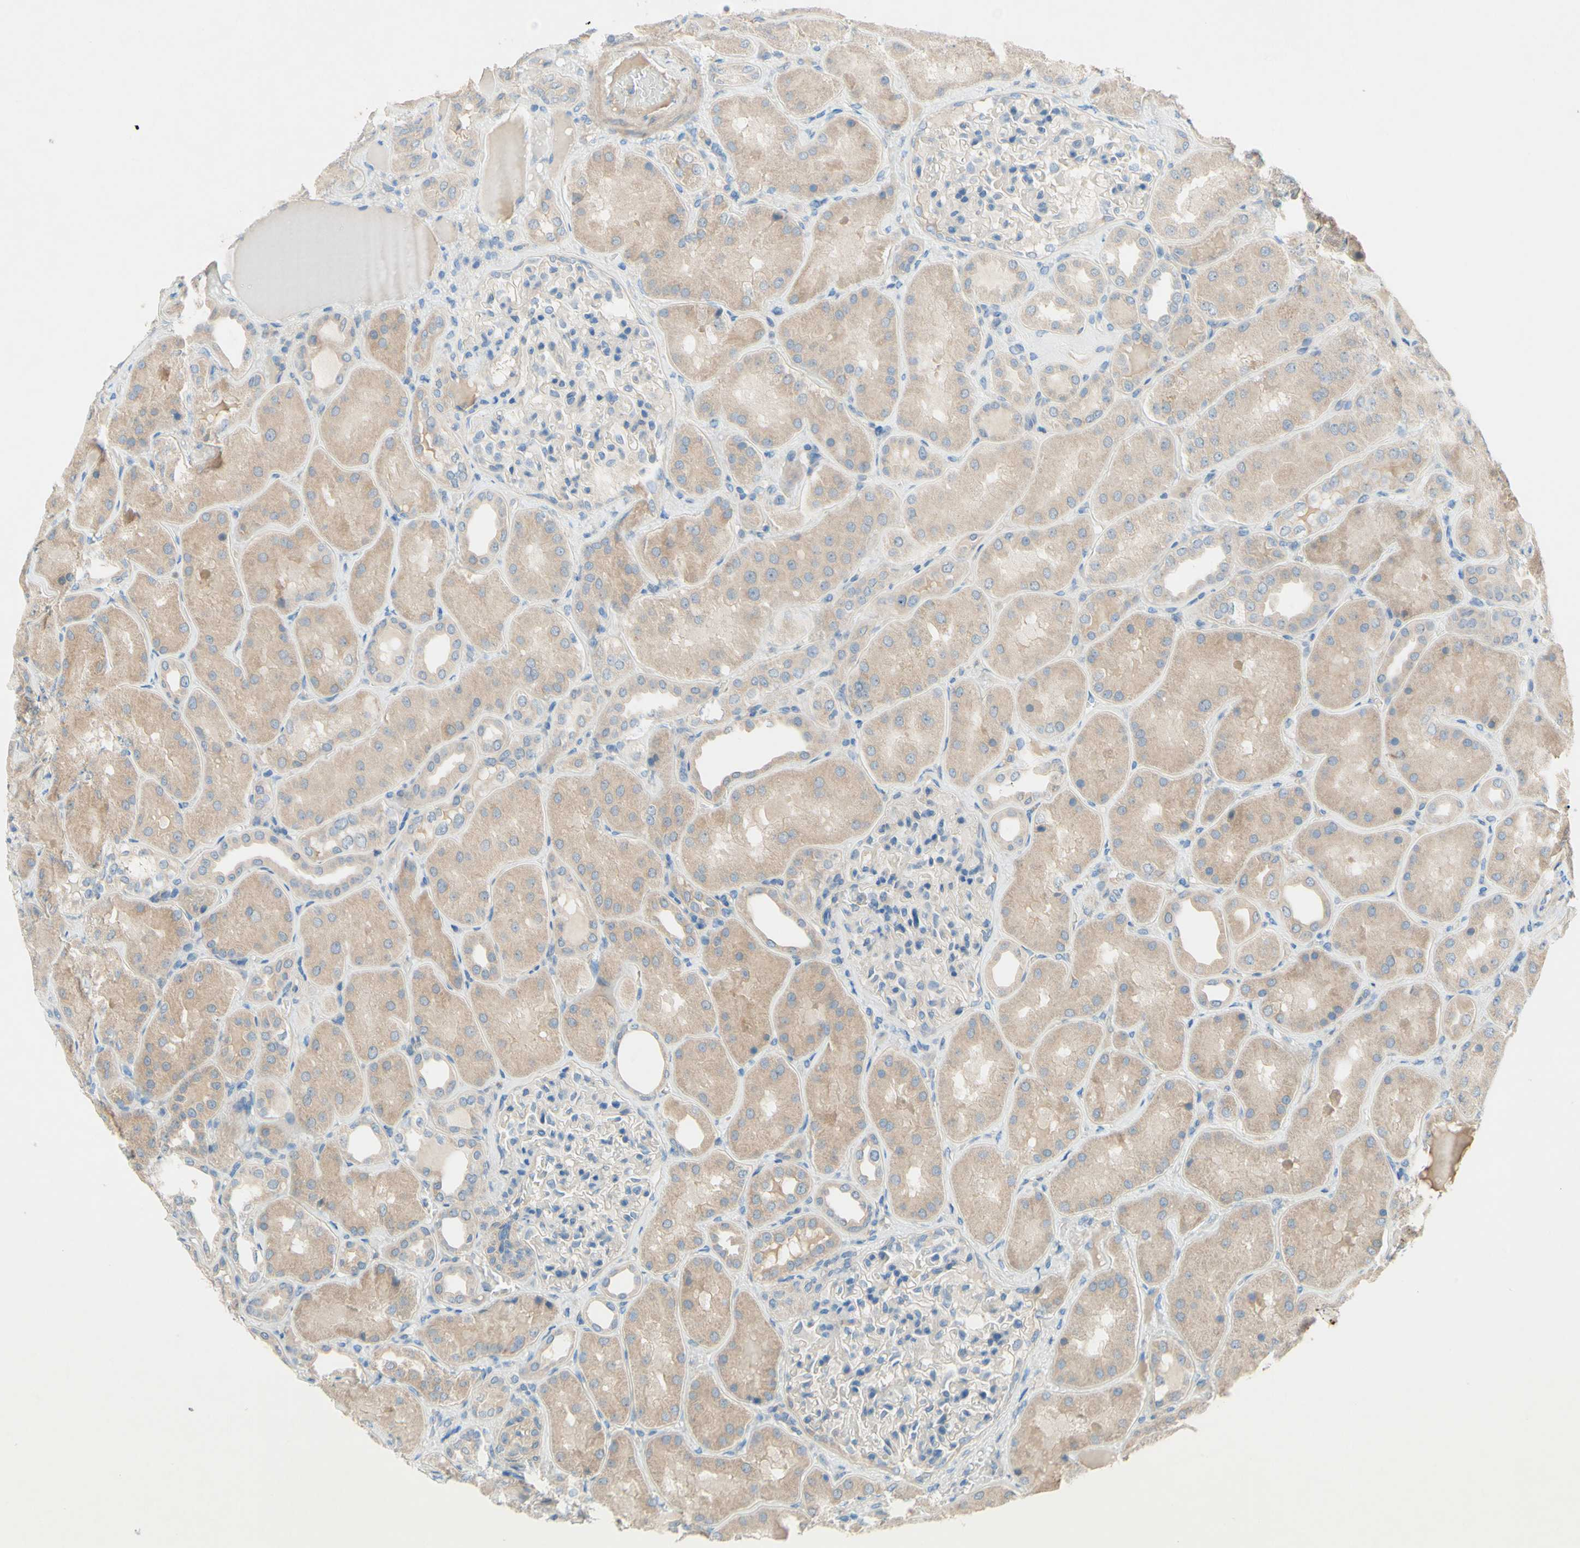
{"staining": {"intensity": "weak", "quantity": "25%-75%", "location": "cytoplasmic/membranous"}, "tissue": "kidney", "cell_type": "Cells in glomeruli", "image_type": "normal", "snomed": [{"axis": "morphology", "description": "Normal tissue, NOS"}, {"axis": "topography", "description": "Kidney"}], "caption": "IHC staining of unremarkable kidney, which exhibits low levels of weak cytoplasmic/membranous staining in about 25%-75% of cells in glomeruli indicating weak cytoplasmic/membranous protein positivity. The staining was performed using DAB (3,3'-diaminobenzidine) (brown) for protein detection and nuclei were counterstained in hematoxylin (blue).", "gene": "IL2", "patient": {"sex": "female", "age": 56}}